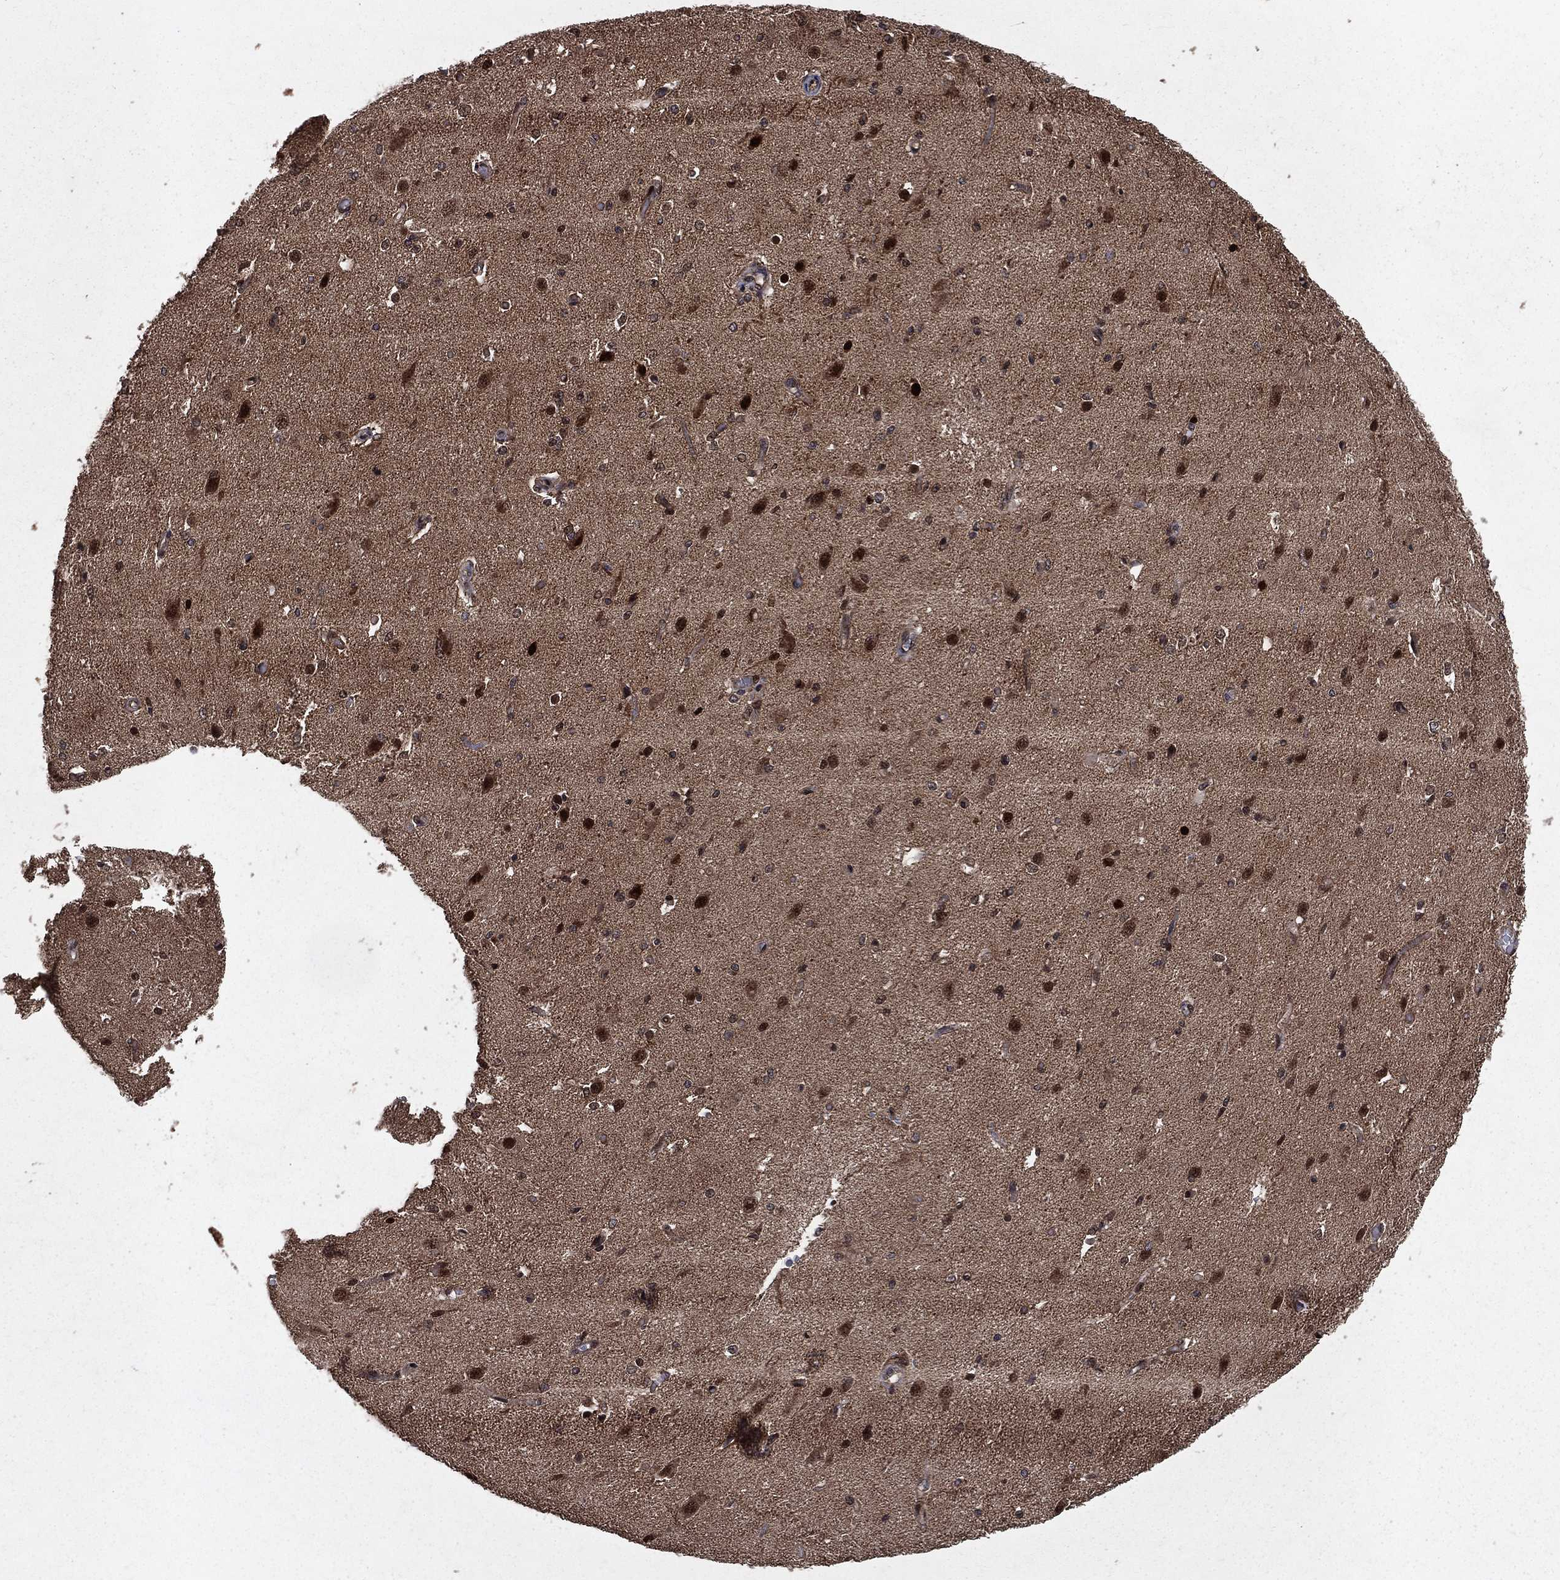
{"staining": {"intensity": "negative", "quantity": "none", "location": "none"}, "tissue": "cerebral cortex", "cell_type": "Endothelial cells", "image_type": "normal", "snomed": [{"axis": "morphology", "description": "Normal tissue, NOS"}, {"axis": "morphology", "description": "Inflammation, NOS"}, {"axis": "topography", "description": "Cerebral cortex"}], "caption": "Micrograph shows no protein expression in endothelial cells of normal cerebral cortex. (Stains: DAB (3,3'-diaminobenzidine) IHC with hematoxylin counter stain, Microscopy: brightfield microscopy at high magnification).", "gene": "LENG8", "patient": {"sex": "male", "age": 6}}